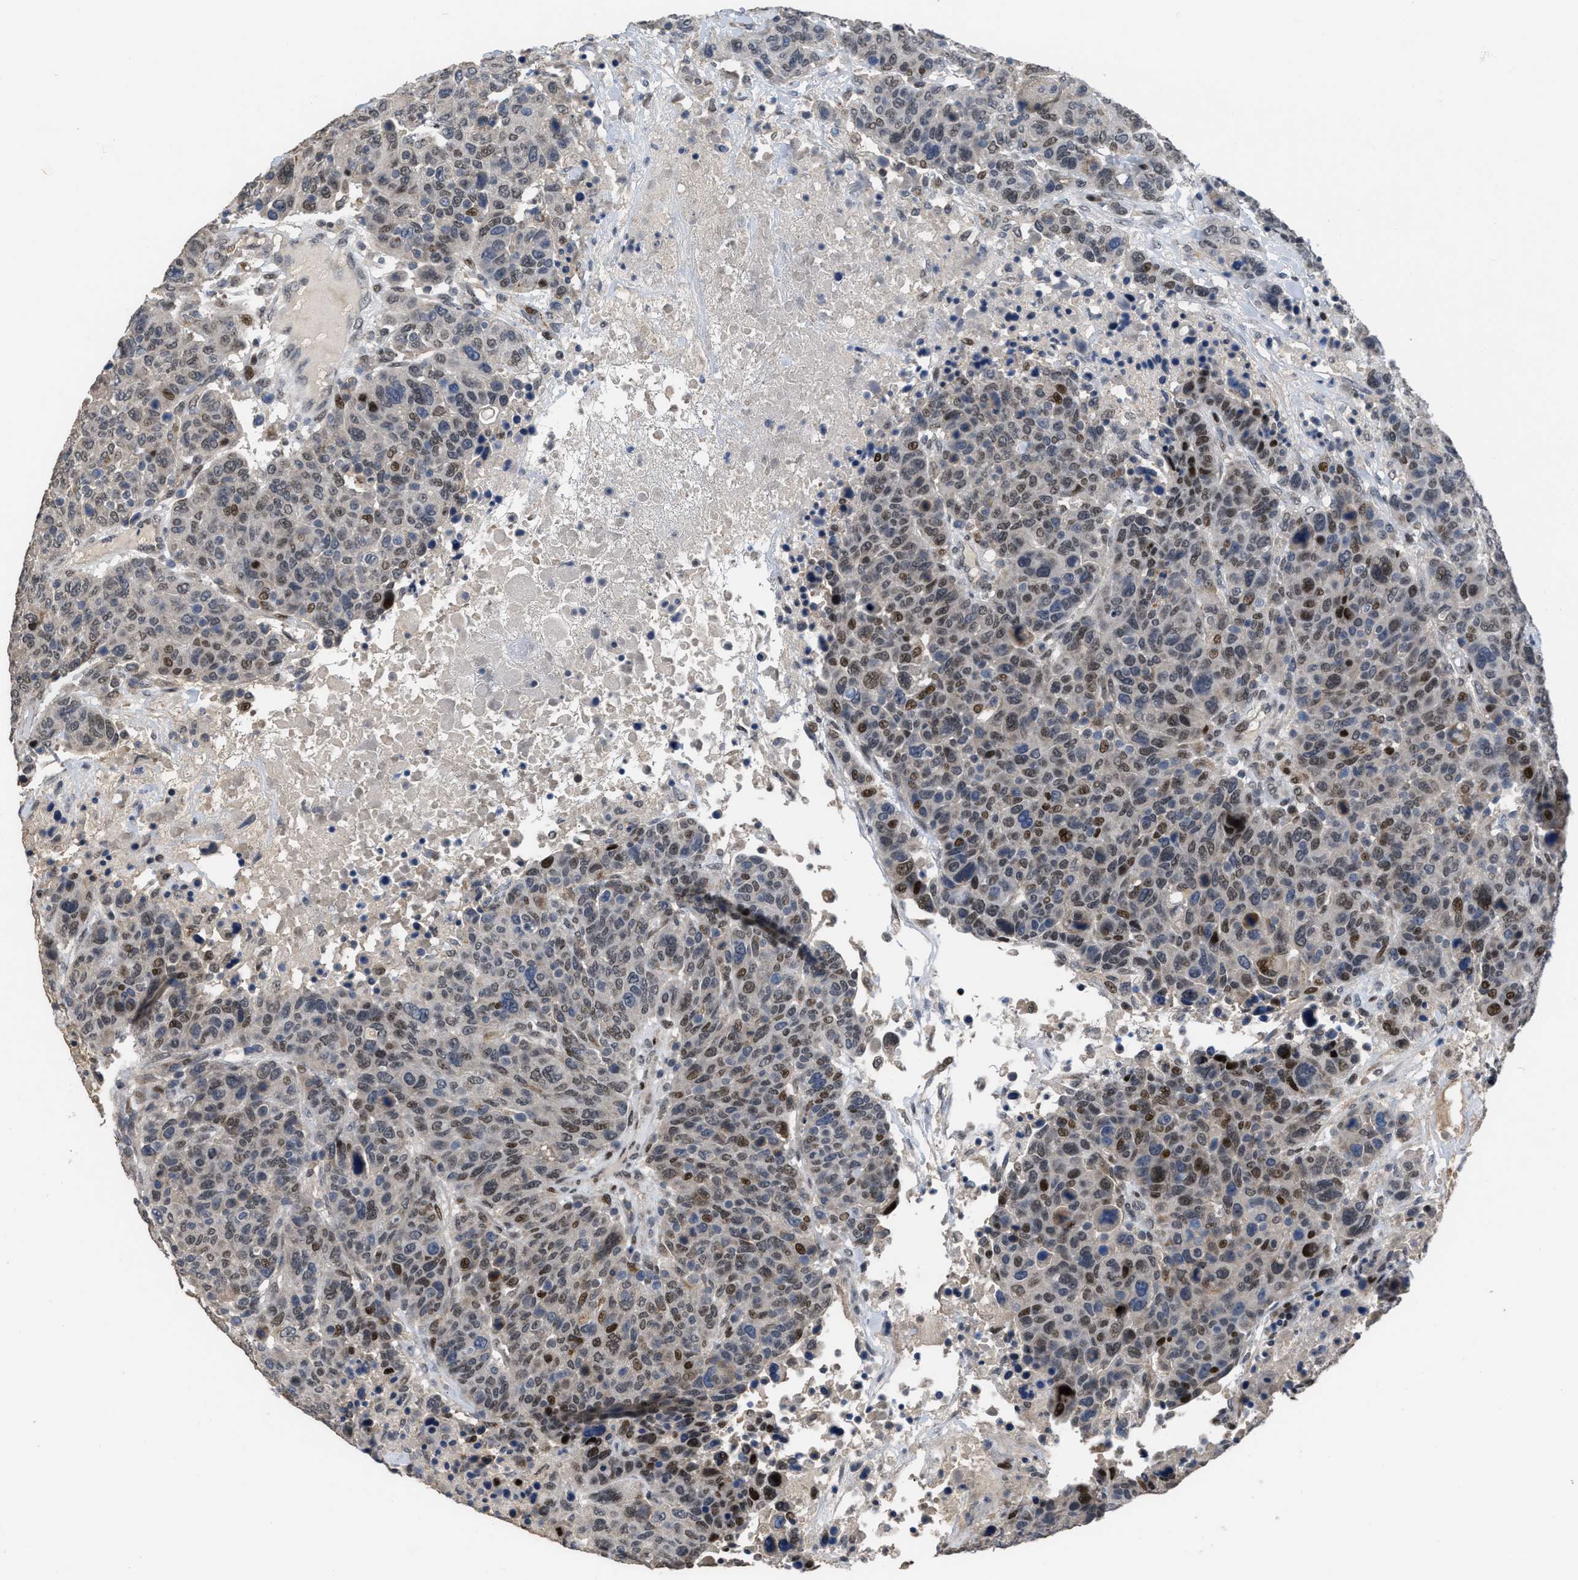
{"staining": {"intensity": "moderate", "quantity": "25%-75%", "location": "nuclear"}, "tissue": "breast cancer", "cell_type": "Tumor cells", "image_type": "cancer", "snomed": [{"axis": "morphology", "description": "Duct carcinoma"}, {"axis": "topography", "description": "Breast"}], "caption": "Immunohistochemical staining of human breast invasive ductal carcinoma exhibits moderate nuclear protein staining in approximately 25%-75% of tumor cells.", "gene": "SETDB1", "patient": {"sex": "female", "age": 37}}